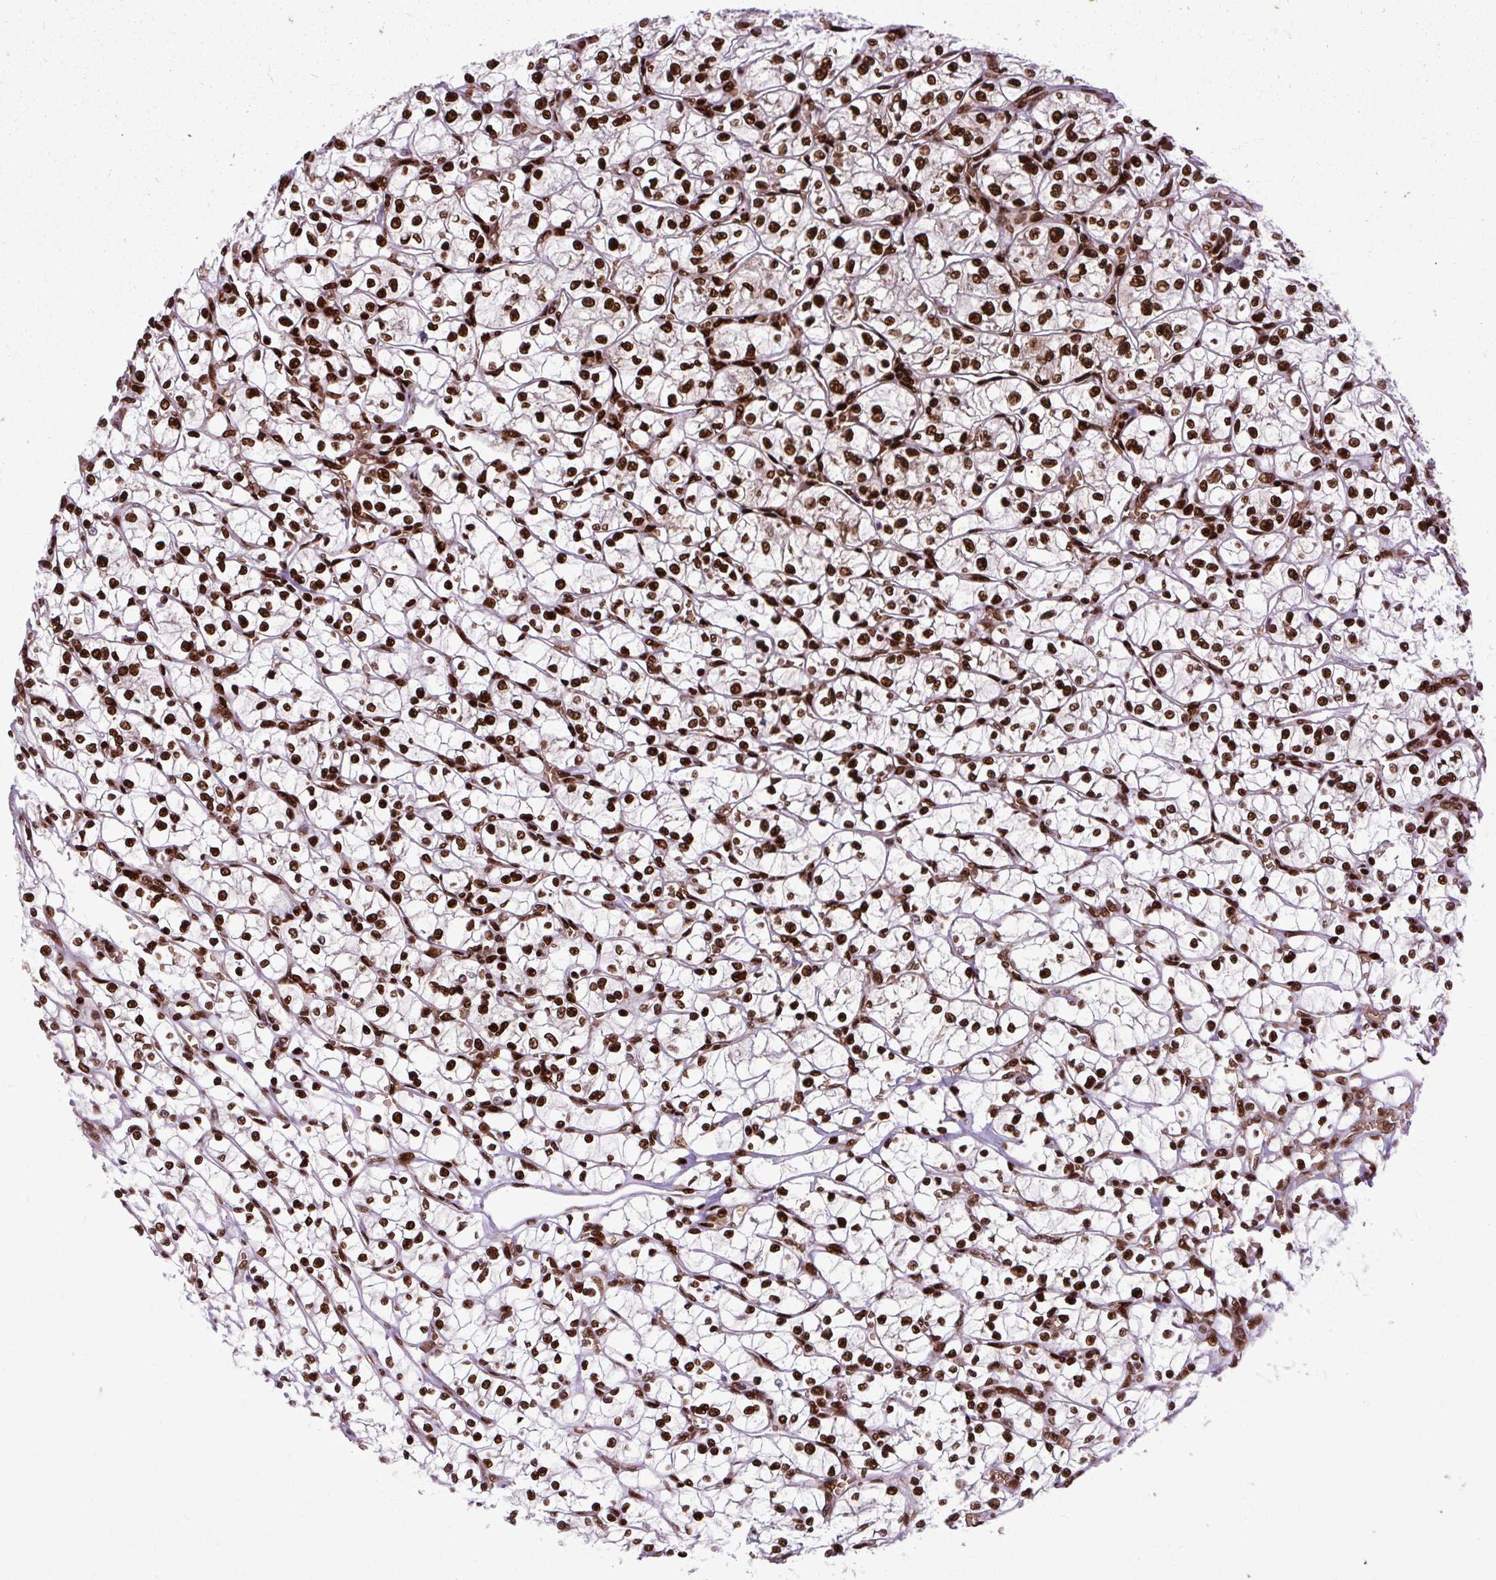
{"staining": {"intensity": "strong", "quantity": ">75%", "location": "nuclear"}, "tissue": "renal cancer", "cell_type": "Tumor cells", "image_type": "cancer", "snomed": [{"axis": "morphology", "description": "Adenocarcinoma, NOS"}, {"axis": "topography", "description": "Kidney"}], "caption": "IHC (DAB (3,3'-diaminobenzidine)) staining of human renal cancer (adenocarcinoma) shows strong nuclear protein staining in approximately >75% of tumor cells. The staining was performed using DAB (3,3'-diaminobenzidine) to visualize the protein expression in brown, while the nuclei were stained in blue with hematoxylin (Magnification: 20x).", "gene": "FUS", "patient": {"sex": "female", "age": 64}}